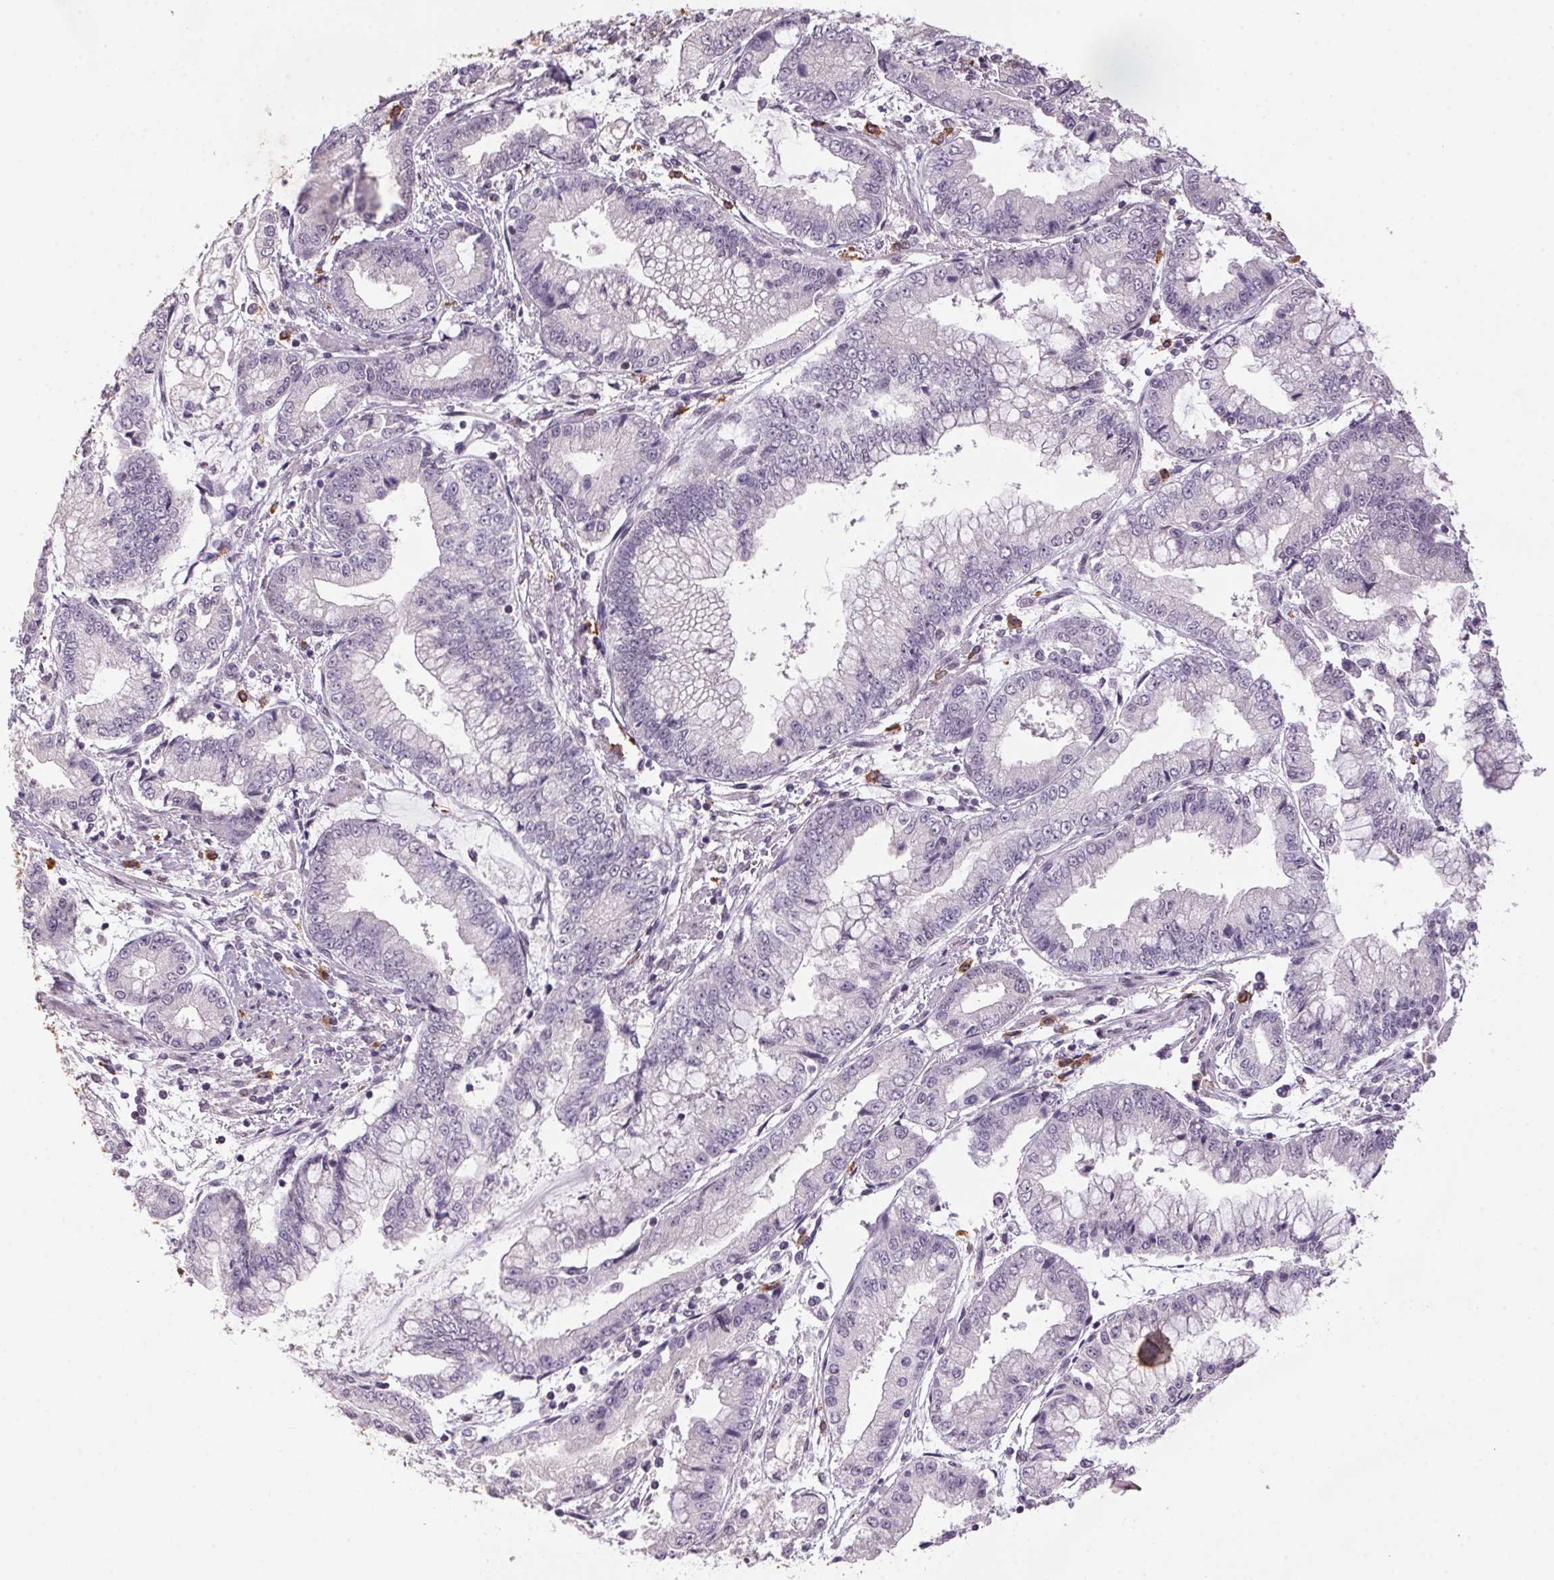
{"staining": {"intensity": "negative", "quantity": "none", "location": "none"}, "tissue": "stomach cancer", "cell_type": "Tumor cells", "image_type": "cancer", "snomed": [{"axis": "morphology", "description": "Adenocarcinoma, NOS"}, {"axis": "topography", "description": "Stomach, upper"}], "caption": "A micrograph of human adenocarcinoma (stomach) is negative for staining in tumor cells.", "gene": "ZBTB4", "patient": {"sex": "female", "age": 74}}